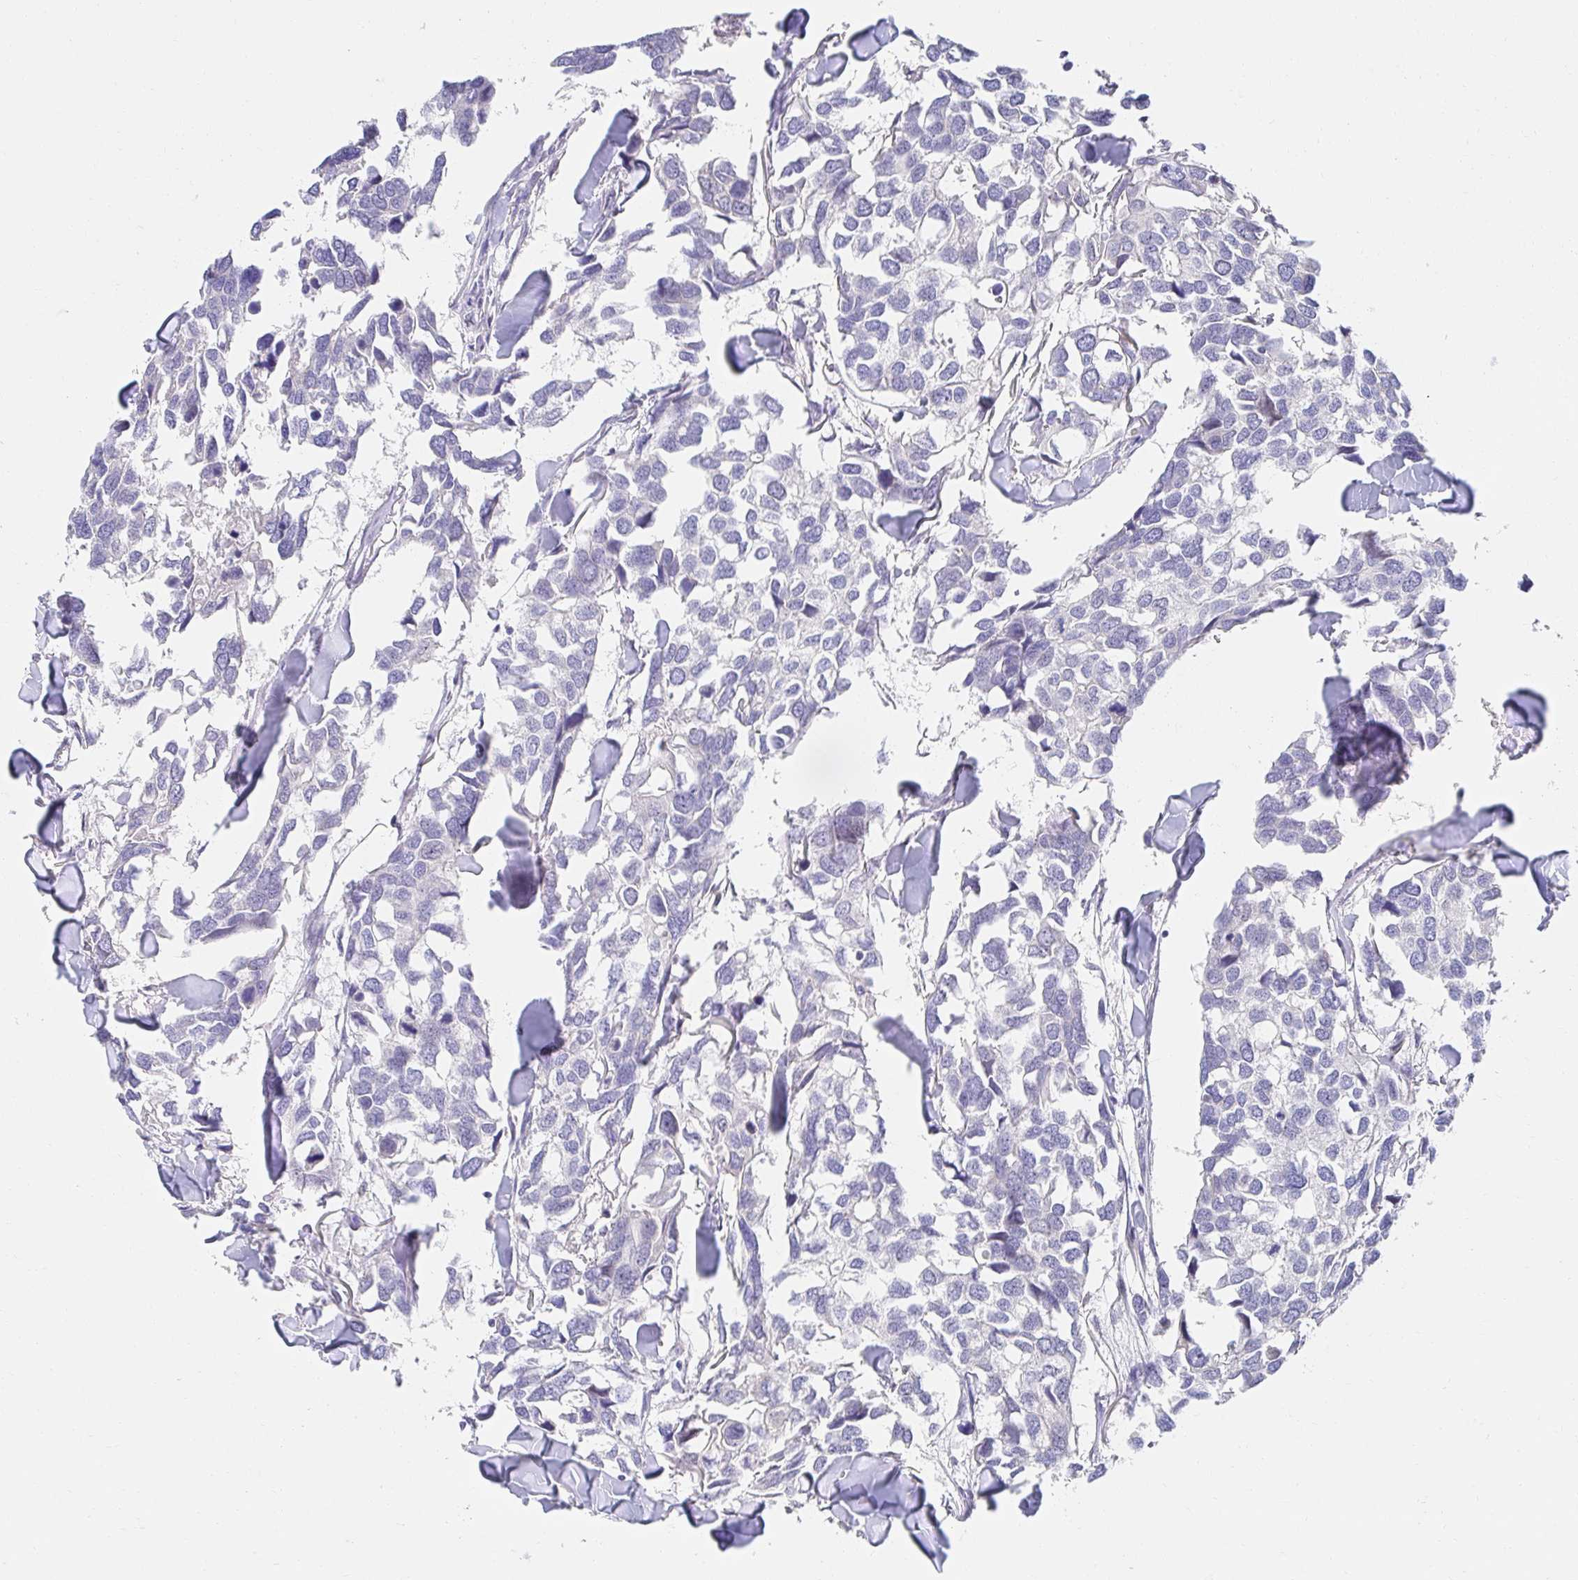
{"staining": {"intensity": "negative", "quantity": "none", "location": "none"}, "tissue": "breast cancer", "cell_type": "Tumor cells", "image_type": "cancer", "snomed": [{"axis": "morphology", "description": "Duct carcinoma"}, {"axis": "topography", "description": "Breast"}], "caption": "This is an IHC micrograph of invasive ductal carcinoma (breast). There is no staining in tumor cells.", "gene": "AKAP14", "patient": {"sex": "female", "age": 83}}